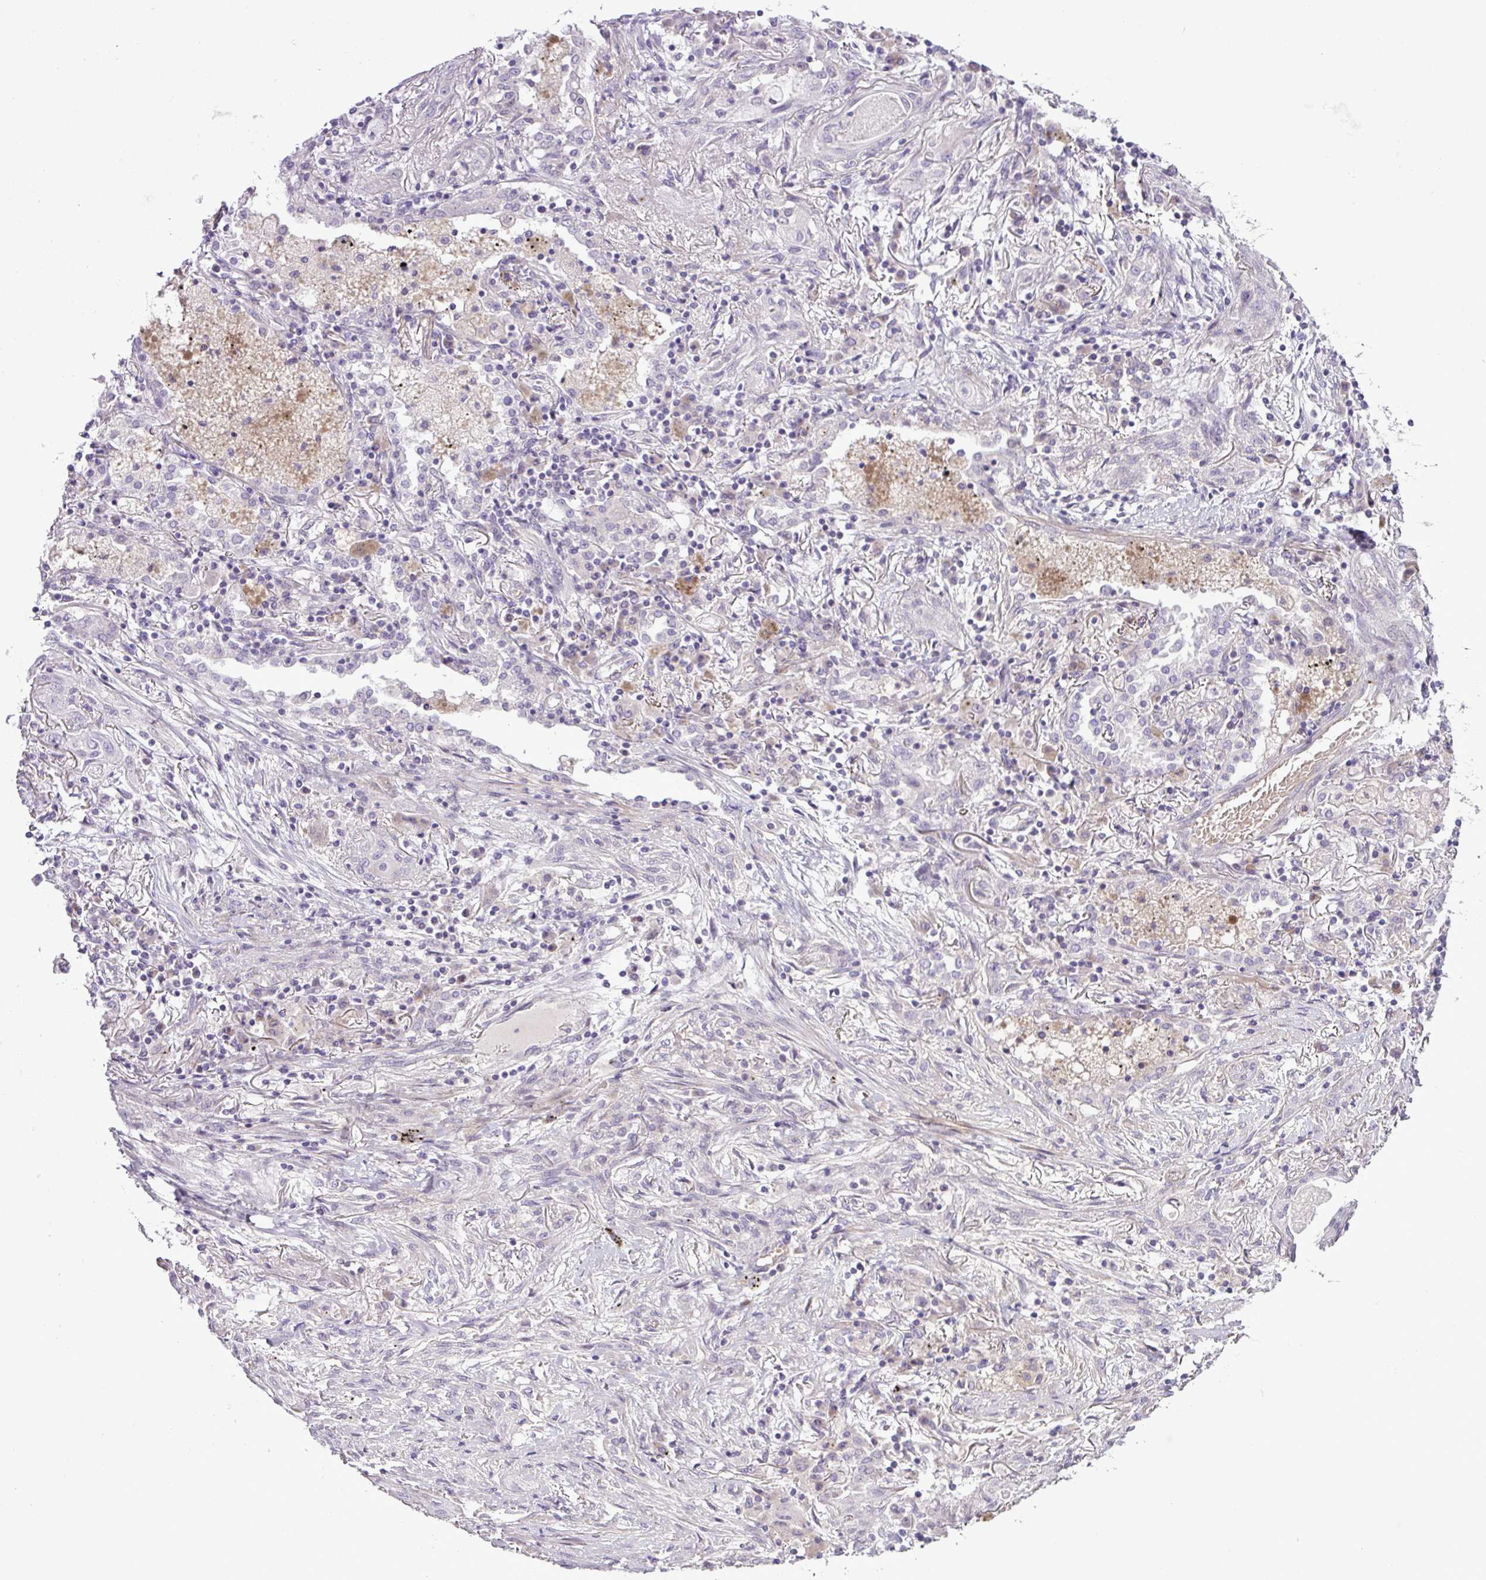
{"staining": {"intensity": "negative", "quantity": "none", "location": "none"}, "tissue": "lung cancer", "cell_type": "Tumor cells", "image_type": "cancer", "snomed": [{"axis": "morphology", "description": "Squamous cell carcinoma, NOS"}, {"axis": "topography", "description": "Lung"}], "caption": "This is a image of immunohistochemistry staining of lung cancer, which shows no positivity in tumor cells.", "gene": "DNAJB13", "patient": {"sex": "female", "age": 47}}